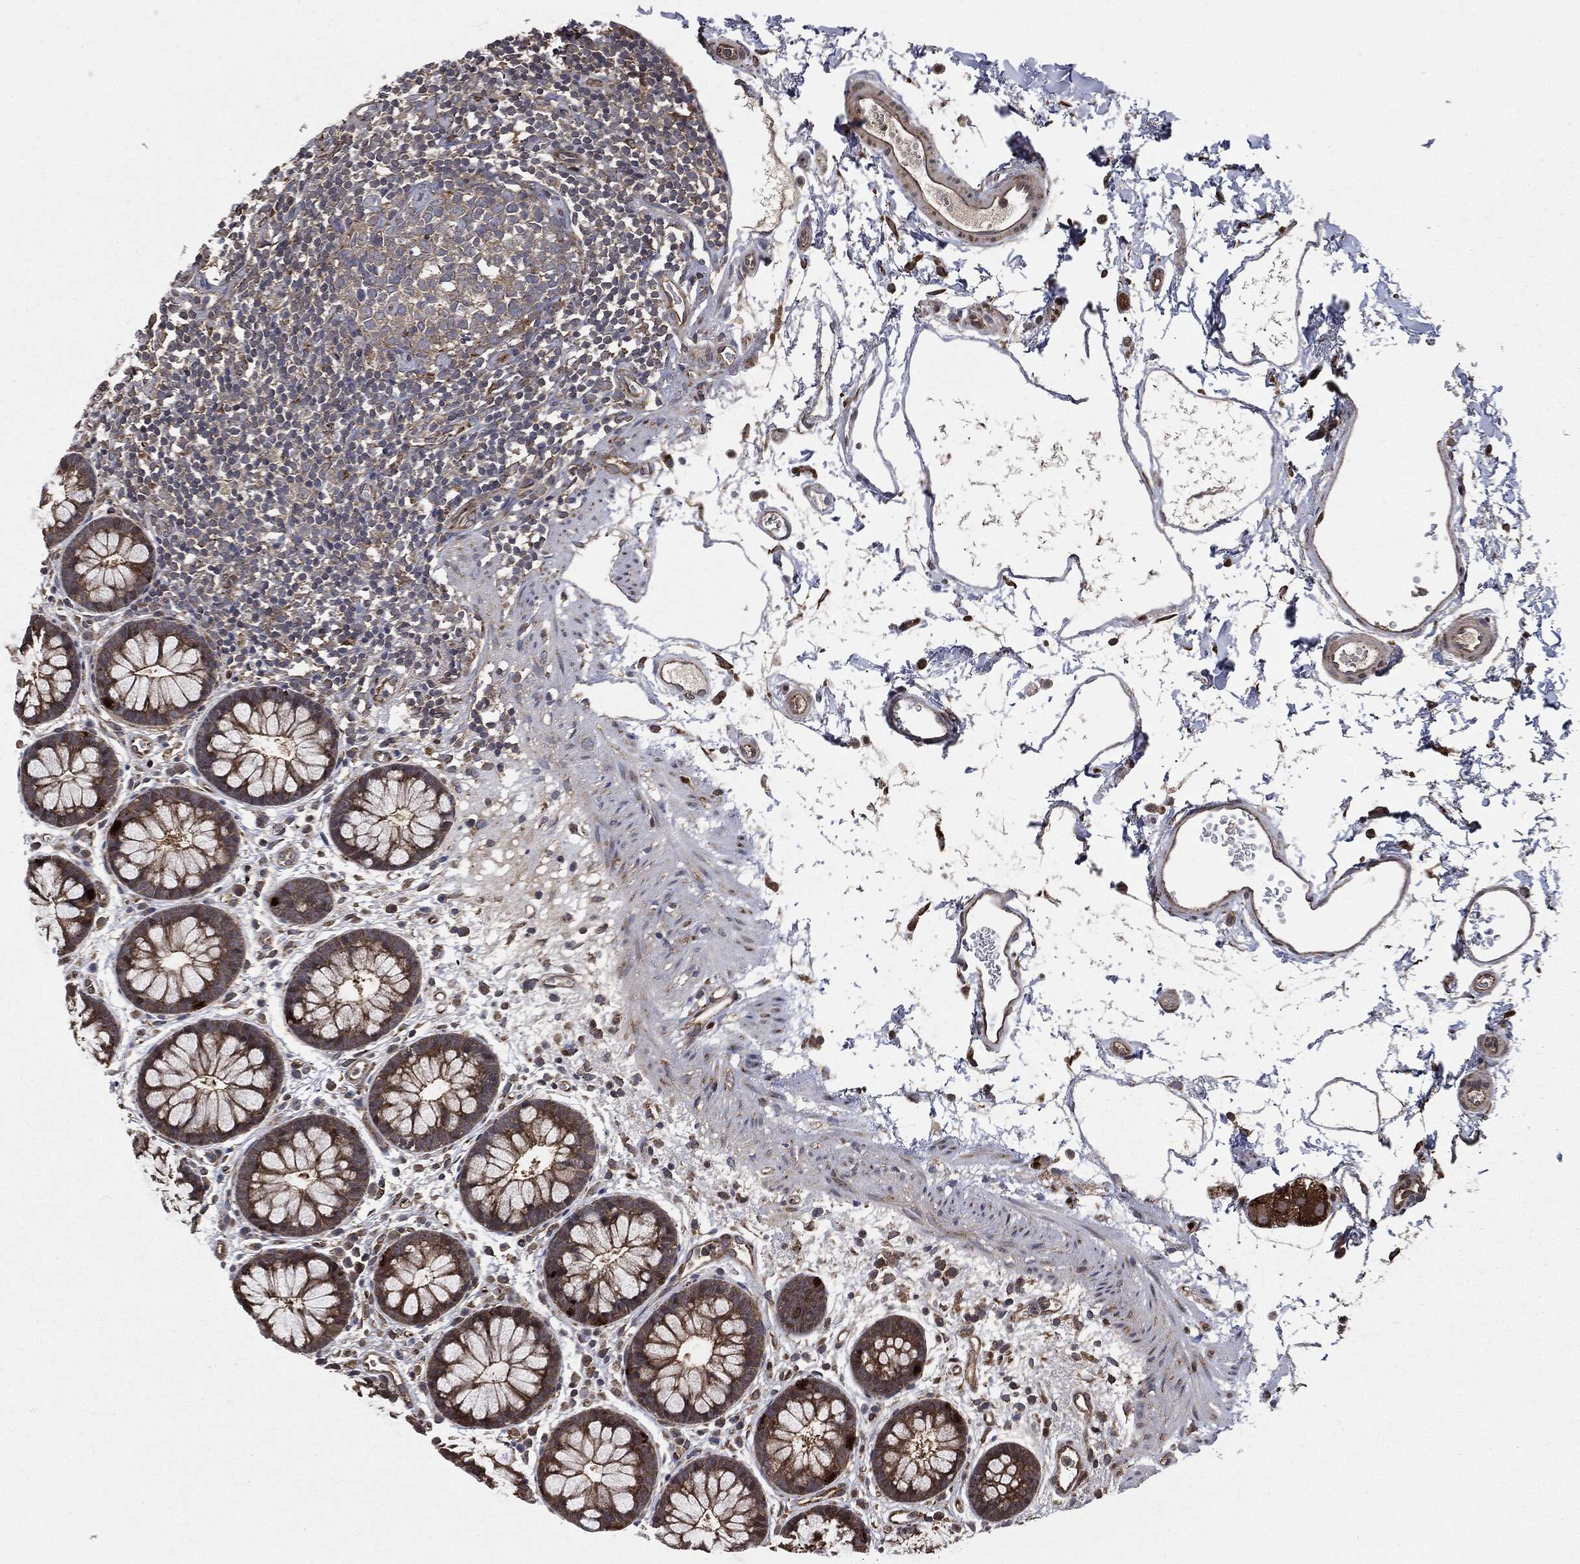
{"staining": {"intensity": "moderate", "quantity": ">75%", "location": "cytoplasmic/membranous"}, "tissue": "colon", "cell_type": "Endothelial cells", "image_type": "normal", "snomed": [{"axis": "morphology", "description": "Normal tissue, NOS"}, {"axis": "topography", "description": "Colon"}], "caption": "Moderate cytoplasmic/membranous protein staining is seen in approximately >75% of endothelial cells in colon. (brown staining indicates protein expression, while blue staining denotes nuclei).", "gene": "PLOD3", "patient": {"sex": "male", "age": 76}}